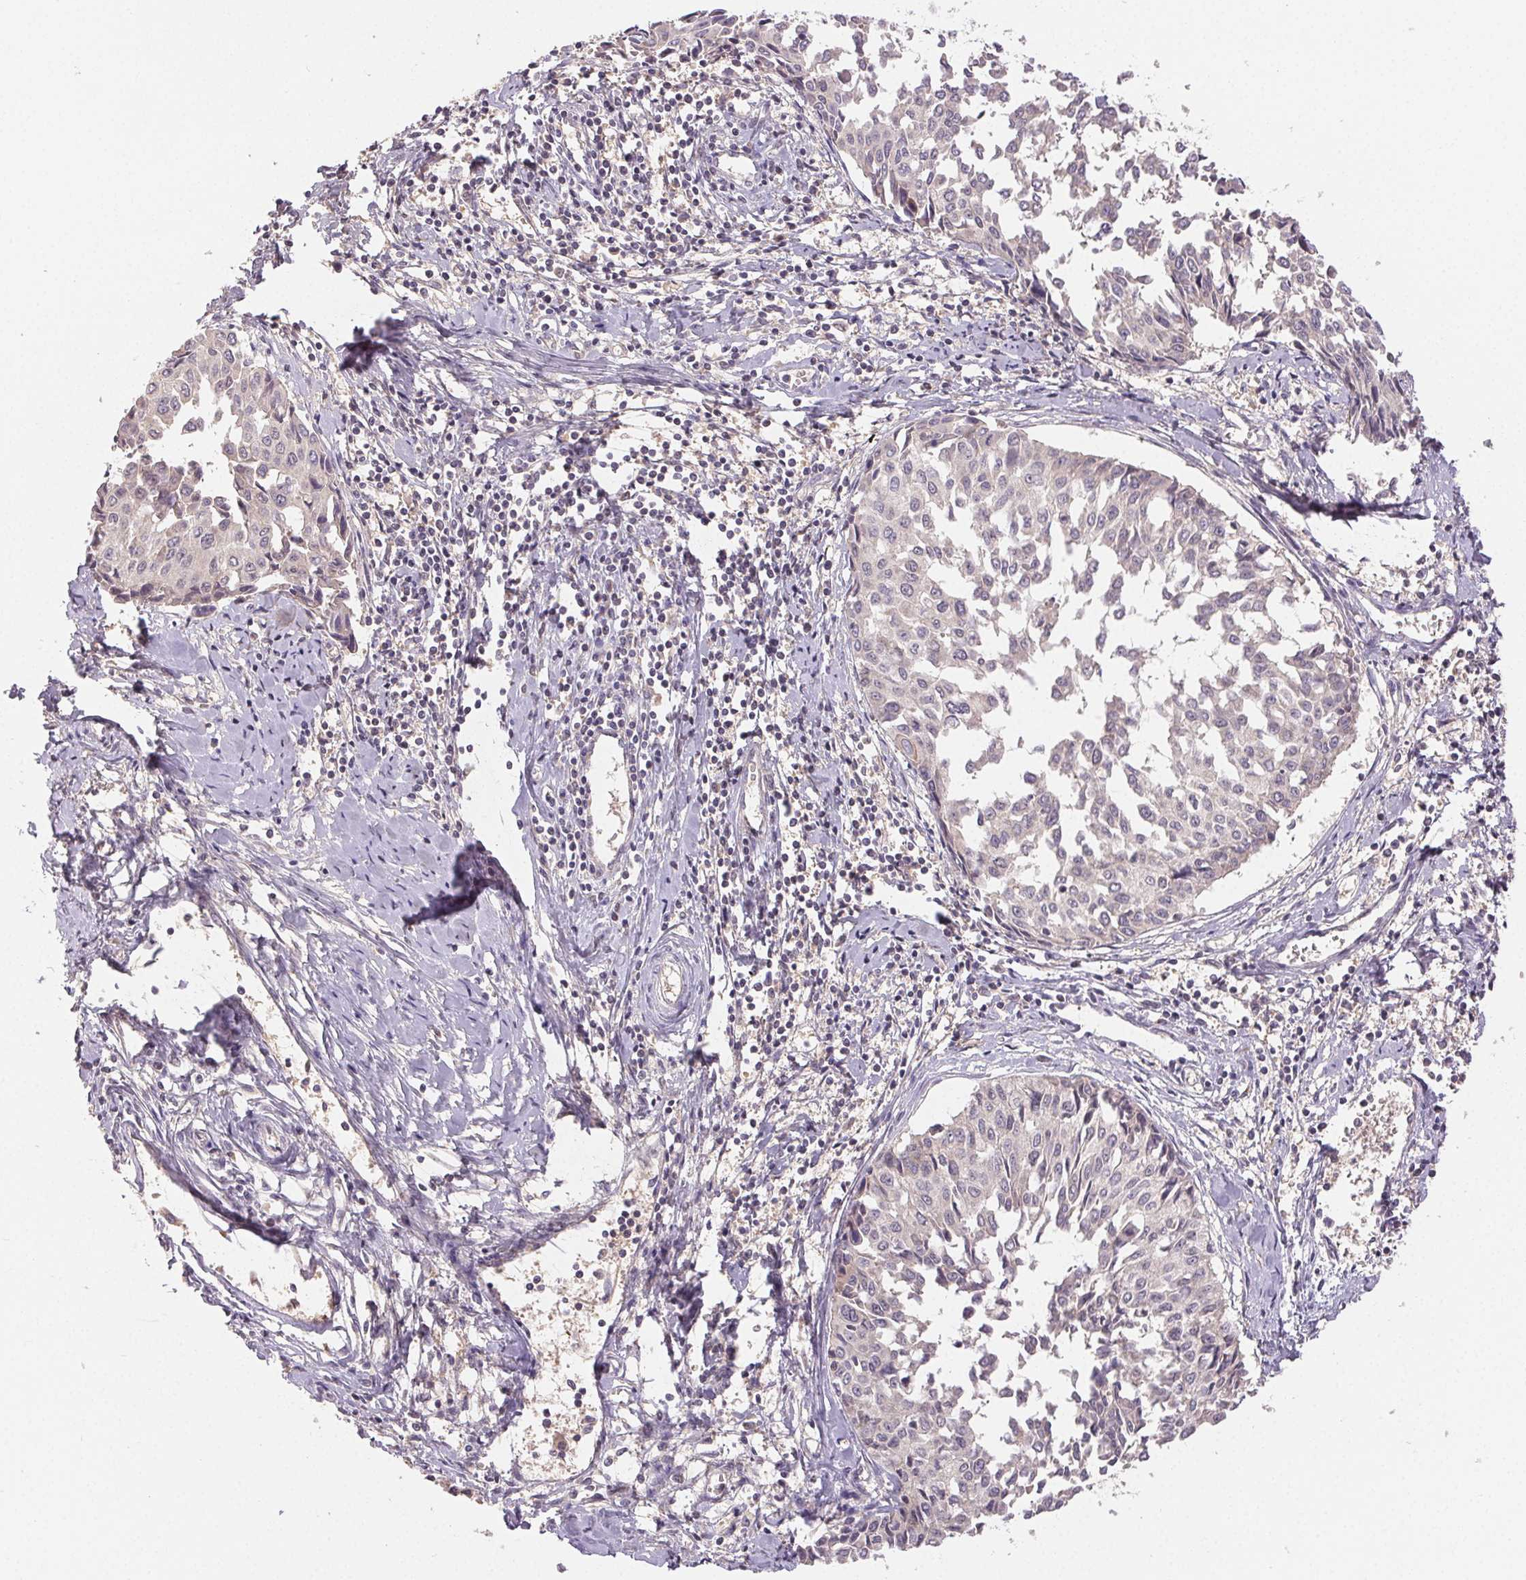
{"staining": {"intensity": "negative", "quantity": "none", "location": "none"}, "tissue": "cervical cancer", "cell_type": "Tumor cells", "image_type": "cancer", "snomed": [{"axis": "morphology", "description": "Squamous cell carcinoma, NOS"}, {"axis": "topography", "description": "Cervix"}], "caption": "Immunohistochemical staining of human cervical cancer (squamous cell carcinoma) shows no significant positivity in tumor cells.", "gene": "MAPKAPK2", "patient": {"sex": "female", "age": 50}}